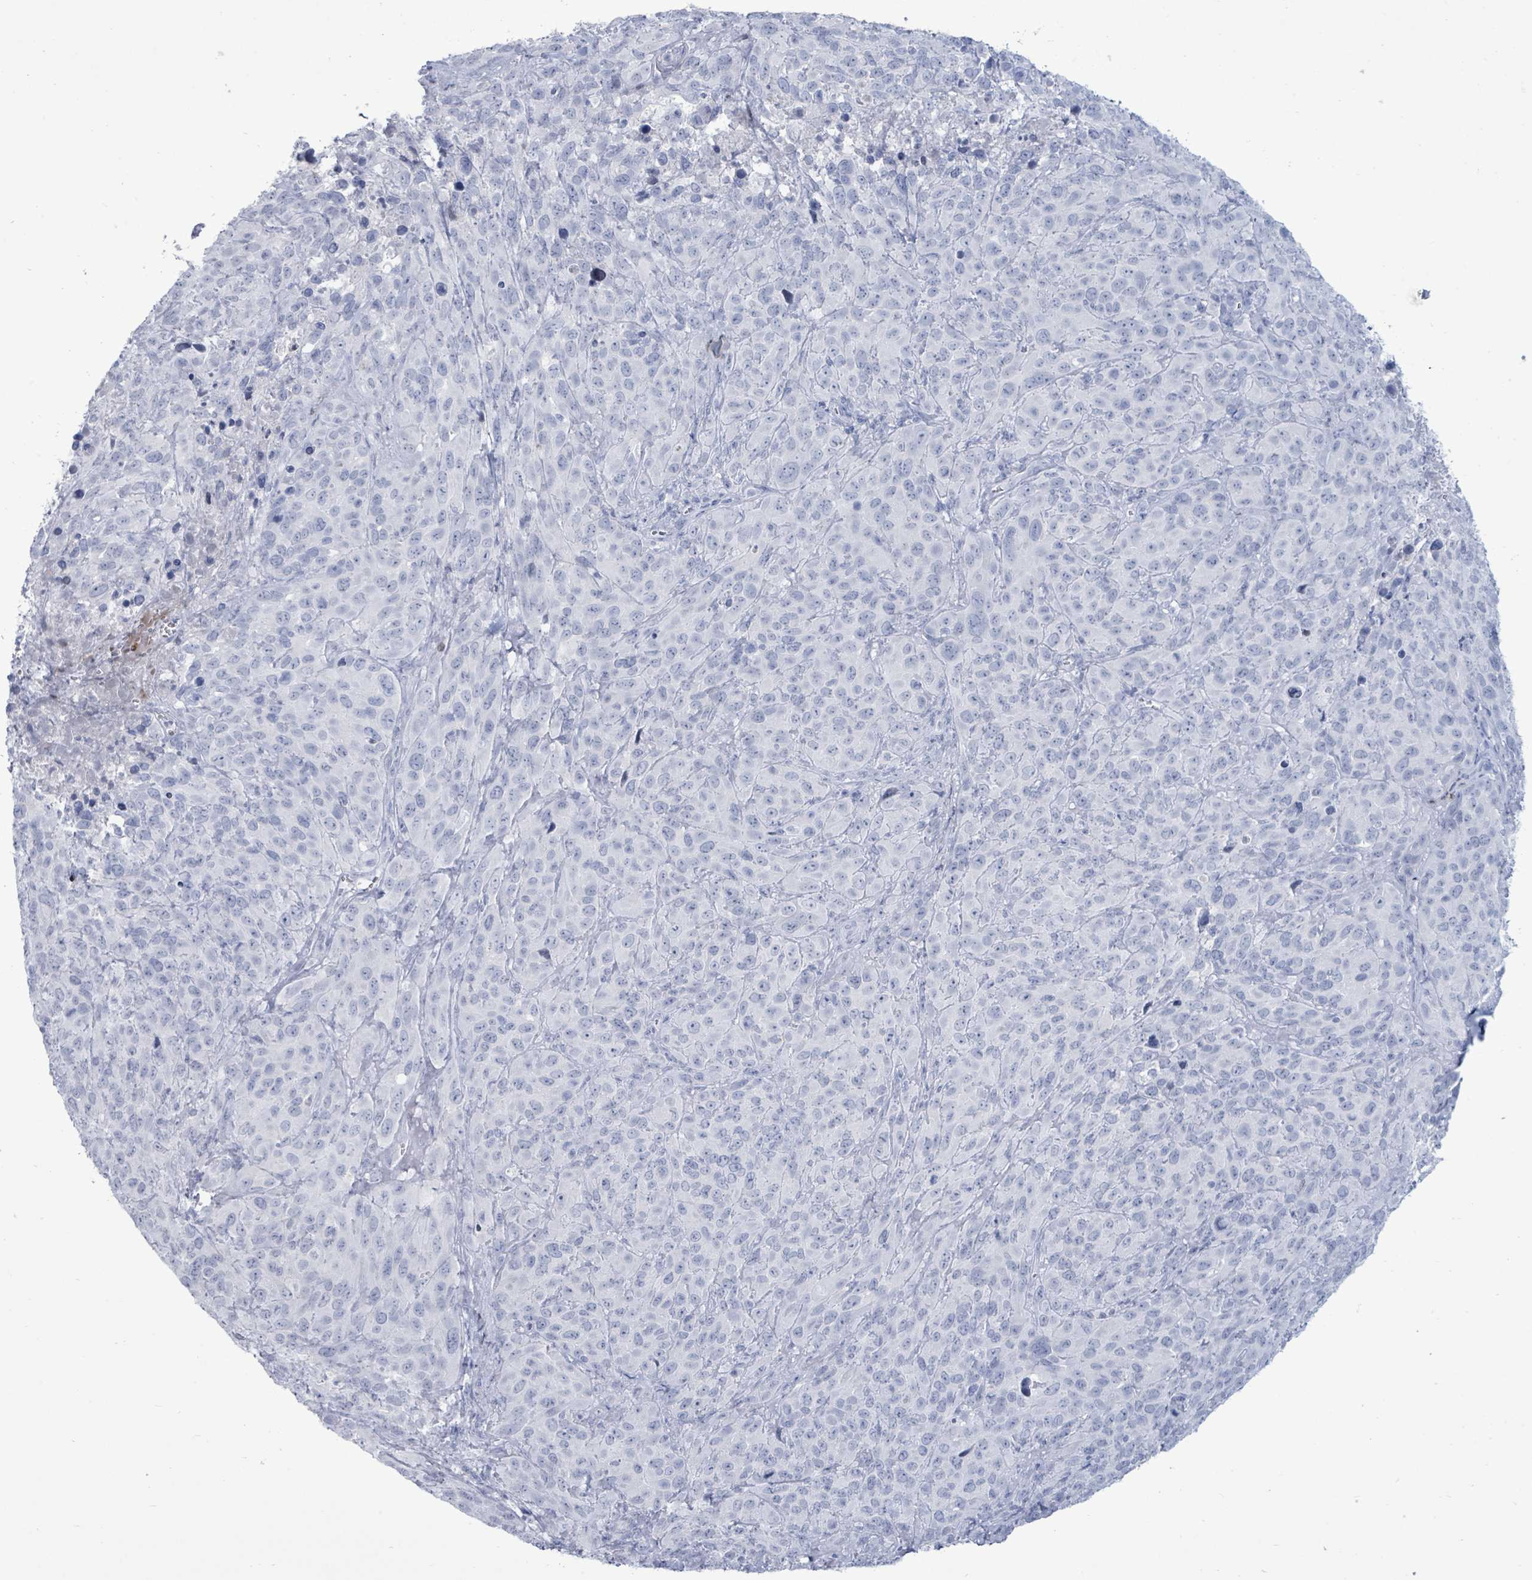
{"staining": {"intensity": "negative", "quantity": "none", "location": "none"}, "tissue": "cervical cancer", "cell_type": "Tumor cells", "image_type": "cancer", "snomed": [{"axis": "morphology", "description": "Squamous cell carcinoma, NOS"}, {"axis": "topography", "description": "Cervix"}], "caption": "Tumor cells show no significant protein positivity in cervical cancer. Brightfield microscopy of immunohistochemistry (IHC) stained with DAB (brown) and hematoxylin (blue), captured at high magnification.", "gene": "MALL", "patient": {"sex": "female", "age": 51}}